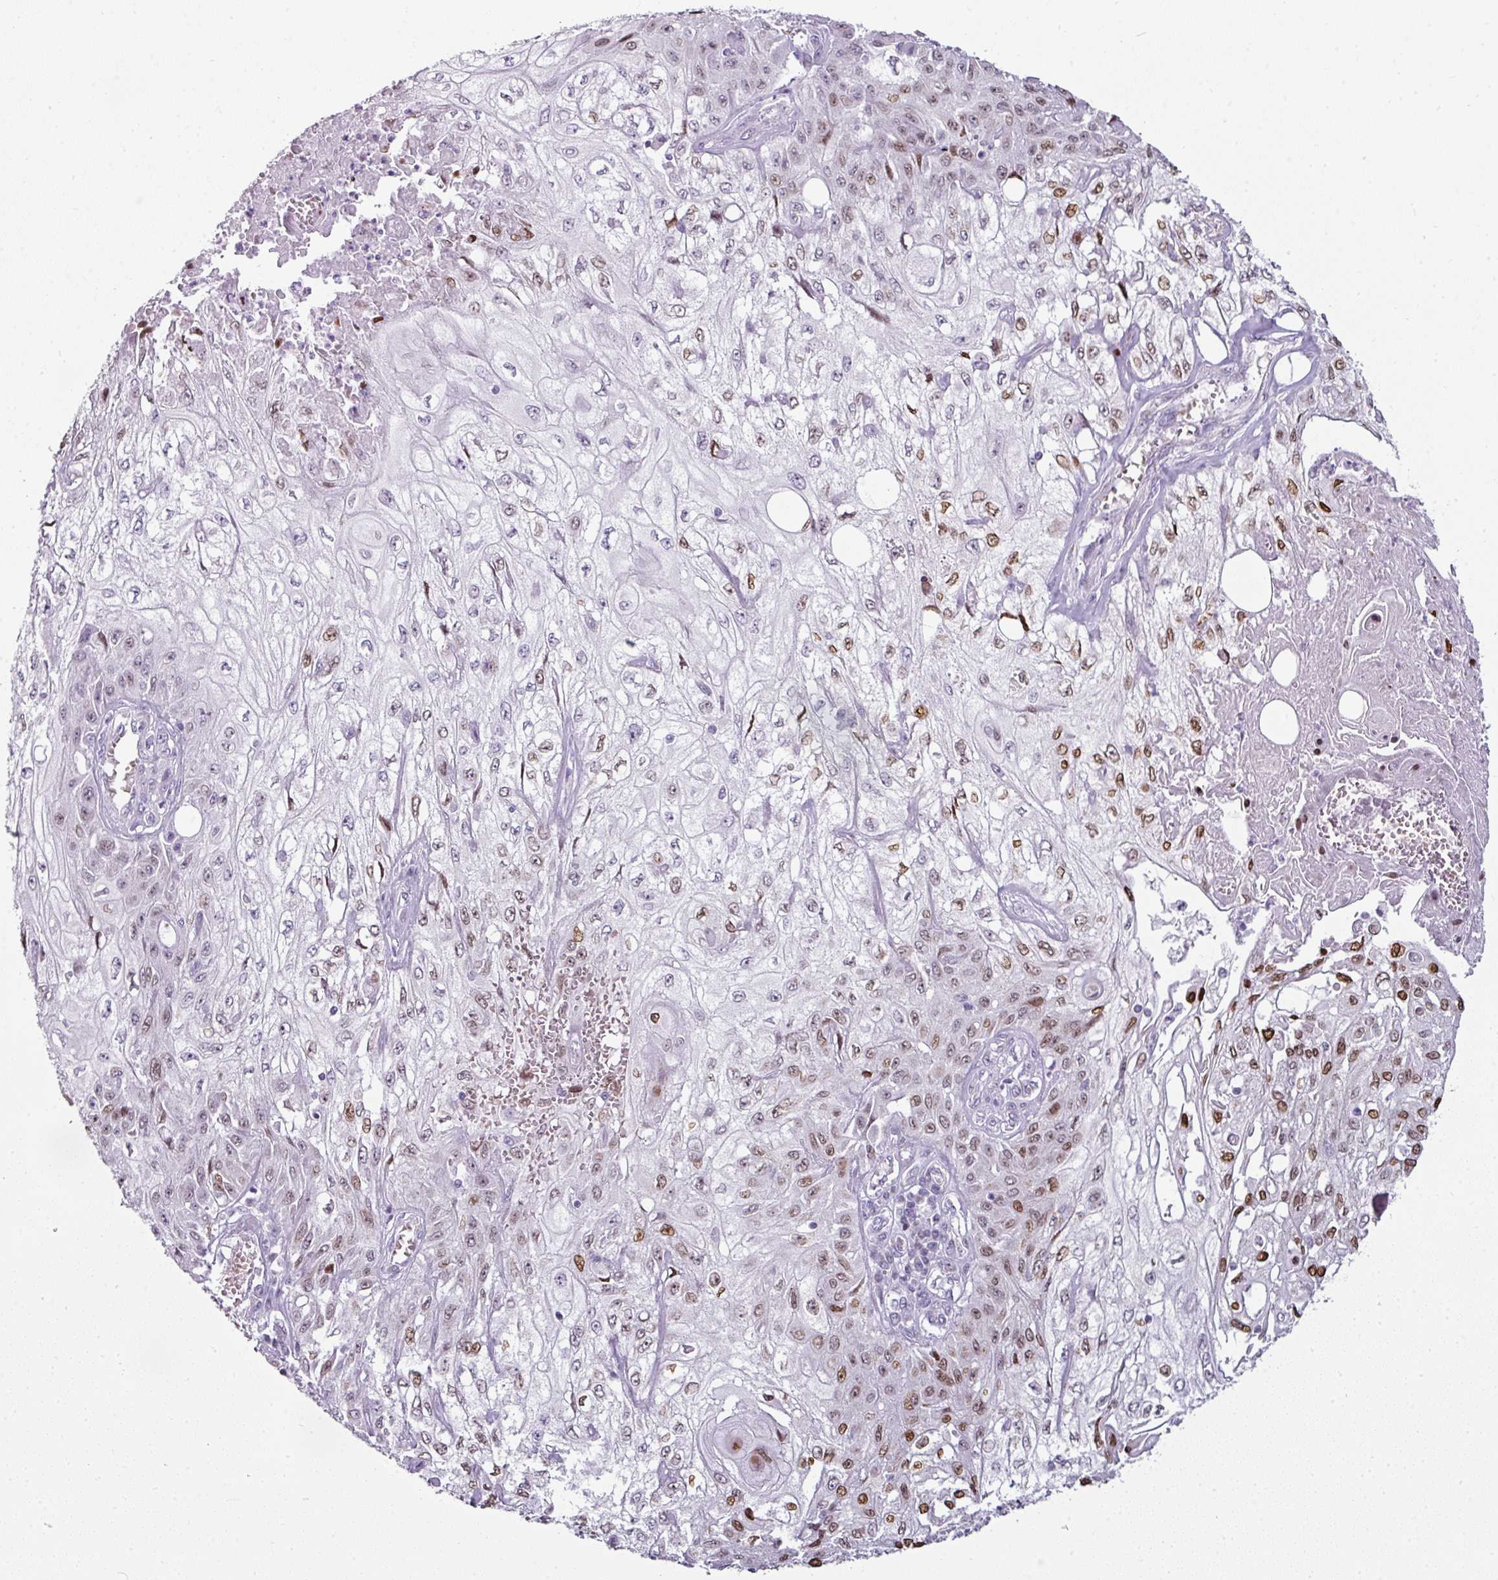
{"staining": {"intensity": "moderate", "quantity": "25%-75%", "location": "nuclear"}, "tissue": "skin cancer", "cell_type": "Tumor cells", "image_type": "cancer", "snomed": [{"axis": "morphology", "description": "Squamous cell carcinoma, NOS"}, {"axis": "morphology", "description": "Squamous cell carcinoma, metastatic, NOS"}, {"axis": "topography", "description": "Skin"}, {"axis": "topography", "description": "Lymph node"}], "caption": "High-power microscopy captured an immunohistochemistry image of skin cancer, revealing moderate nuclear expression in approximately 25%-75% of tumor cells.", "gene": "SYT8", "patient": {"sex": "male", "age": 75}}